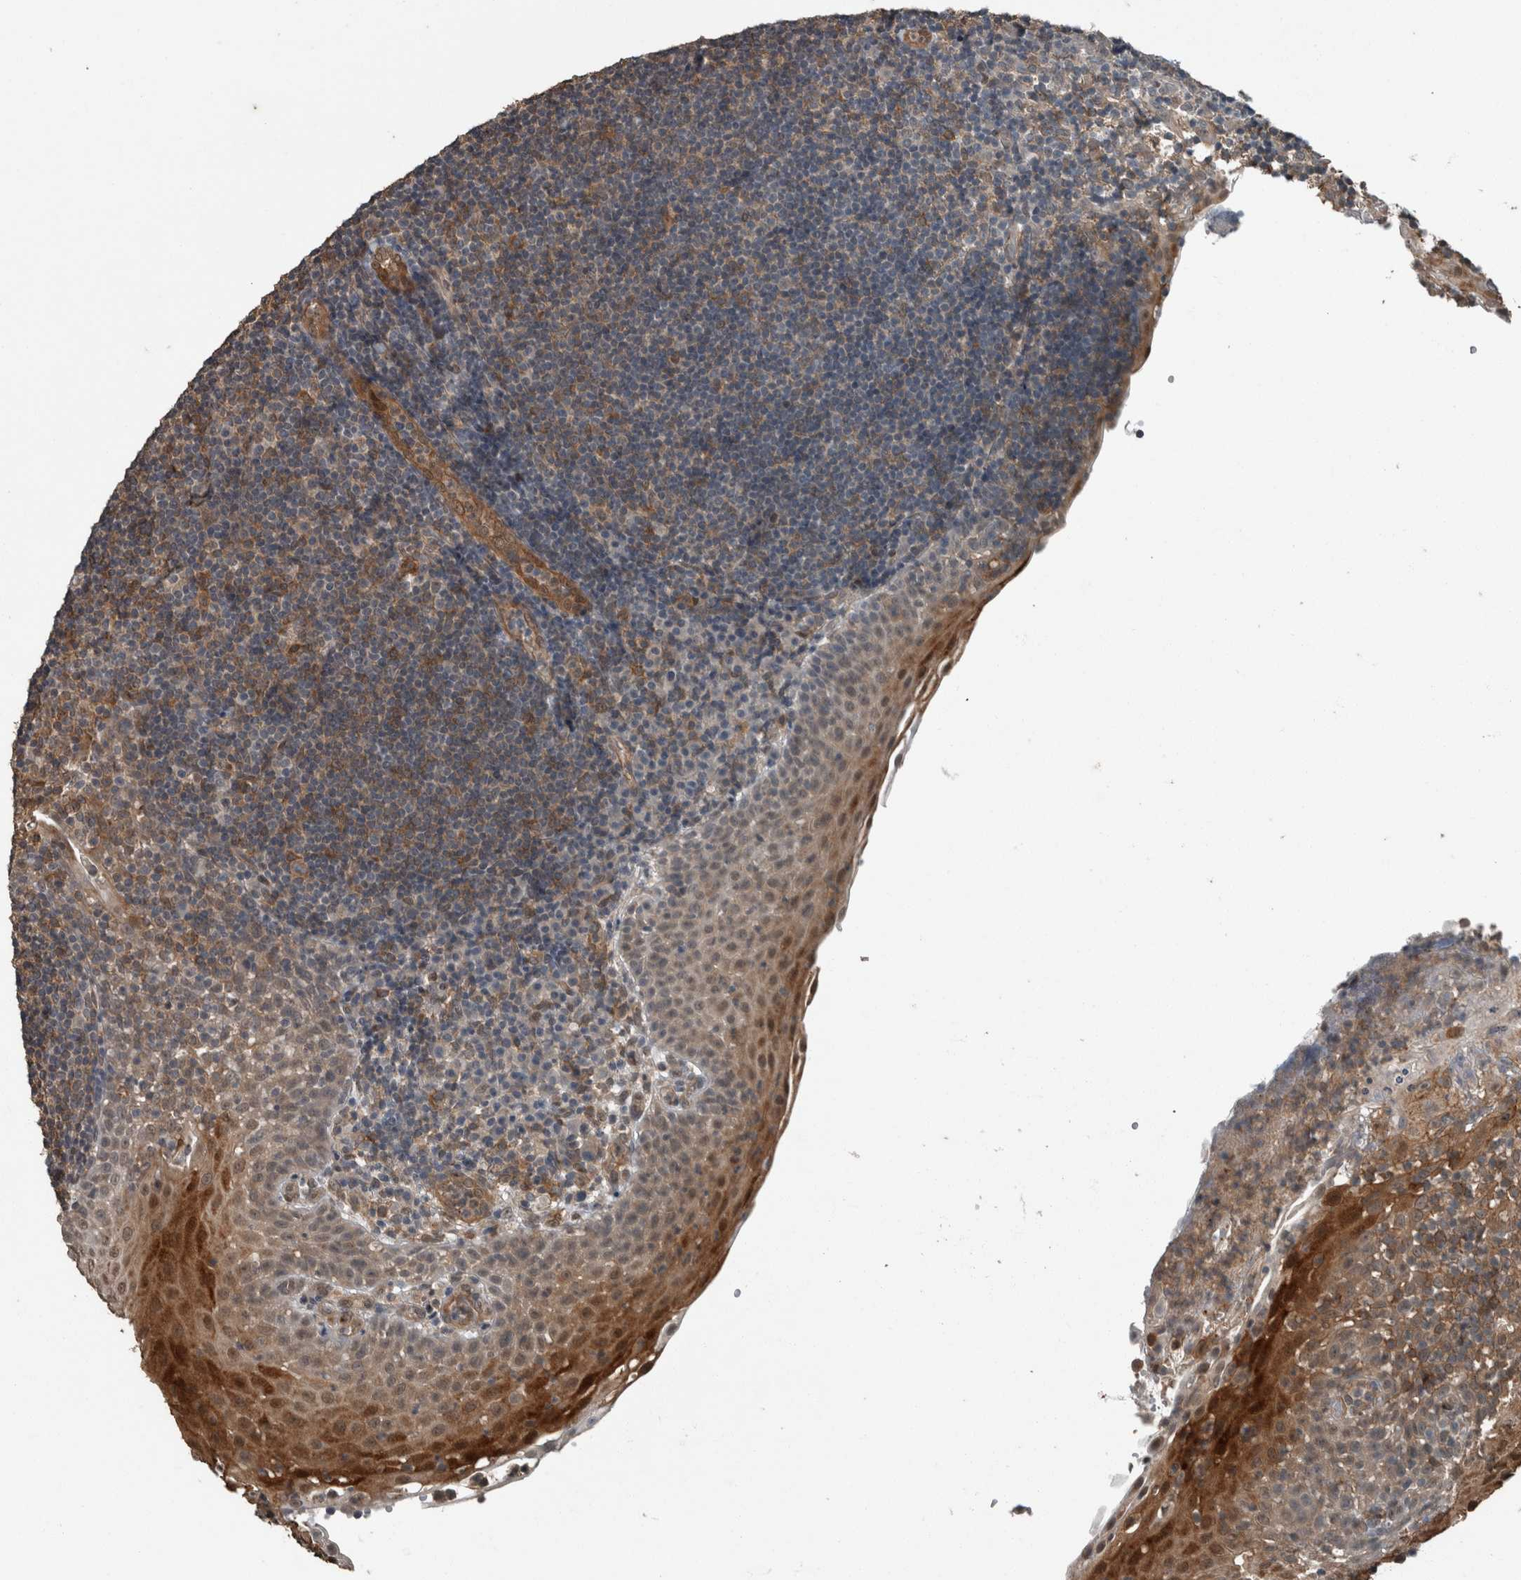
{"staining": {"intensity": "strong", "quantity": ">75%", "location": "cytoplasmic/membranous"}, "tissue": "tonsil", "cell_type": "Germinal center cells", "image_type": "normal", "snomed": [{"axis": "morphology", "description": "Normal tissue, NOS"}, {"axis": "topography", "description": "Tonsil"}], "caption": "Immunohistochemistry histopathology image of benign tonsil: tonsil stained using IHC demonstrates high levels of strong protein expression localized specifically in the cytoplasmic/membranous of germinal center cells, appearing as a cytoplasmic/membranous brown color.", "gene": "MYO1E", "patient": {"sex": "female", "age": 40}}